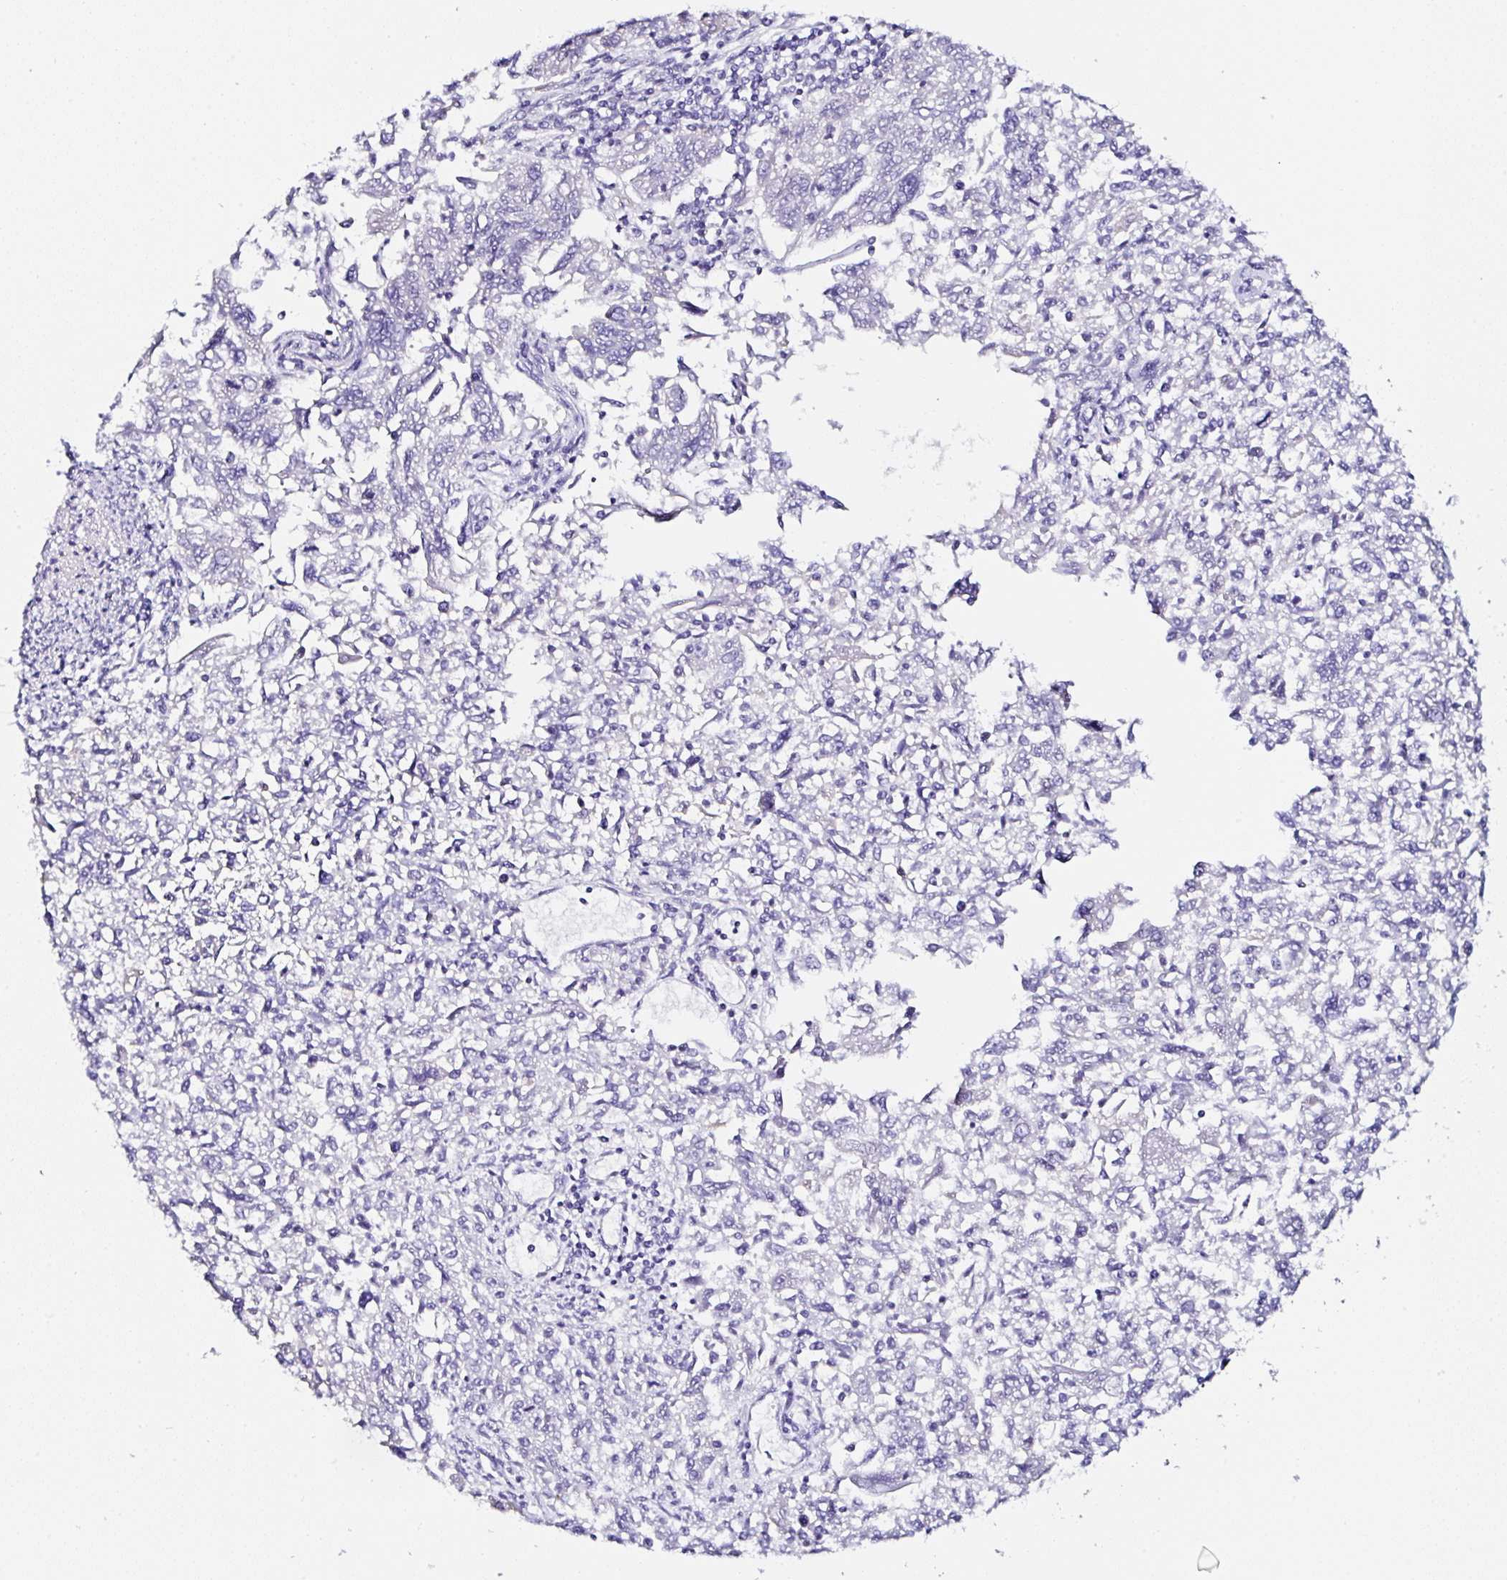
{"staining": {"intensity": "negative", "quantity": "none", "location": "none"}, "tissue": "endometrial cancer", "cell_type": "Tumor cells", "image_type": "cancer", "snomed": [{"axis": "morphology", "description": "Adenocarcinoma, NOS"}, {"axis": "topography", "description": "Endometrium"}], "caption": "There is no significant staining in tumor cells of endometrial cancer.", "gene": "TMPRSS11E", "patient": {"sex": "female", "age": 42}}